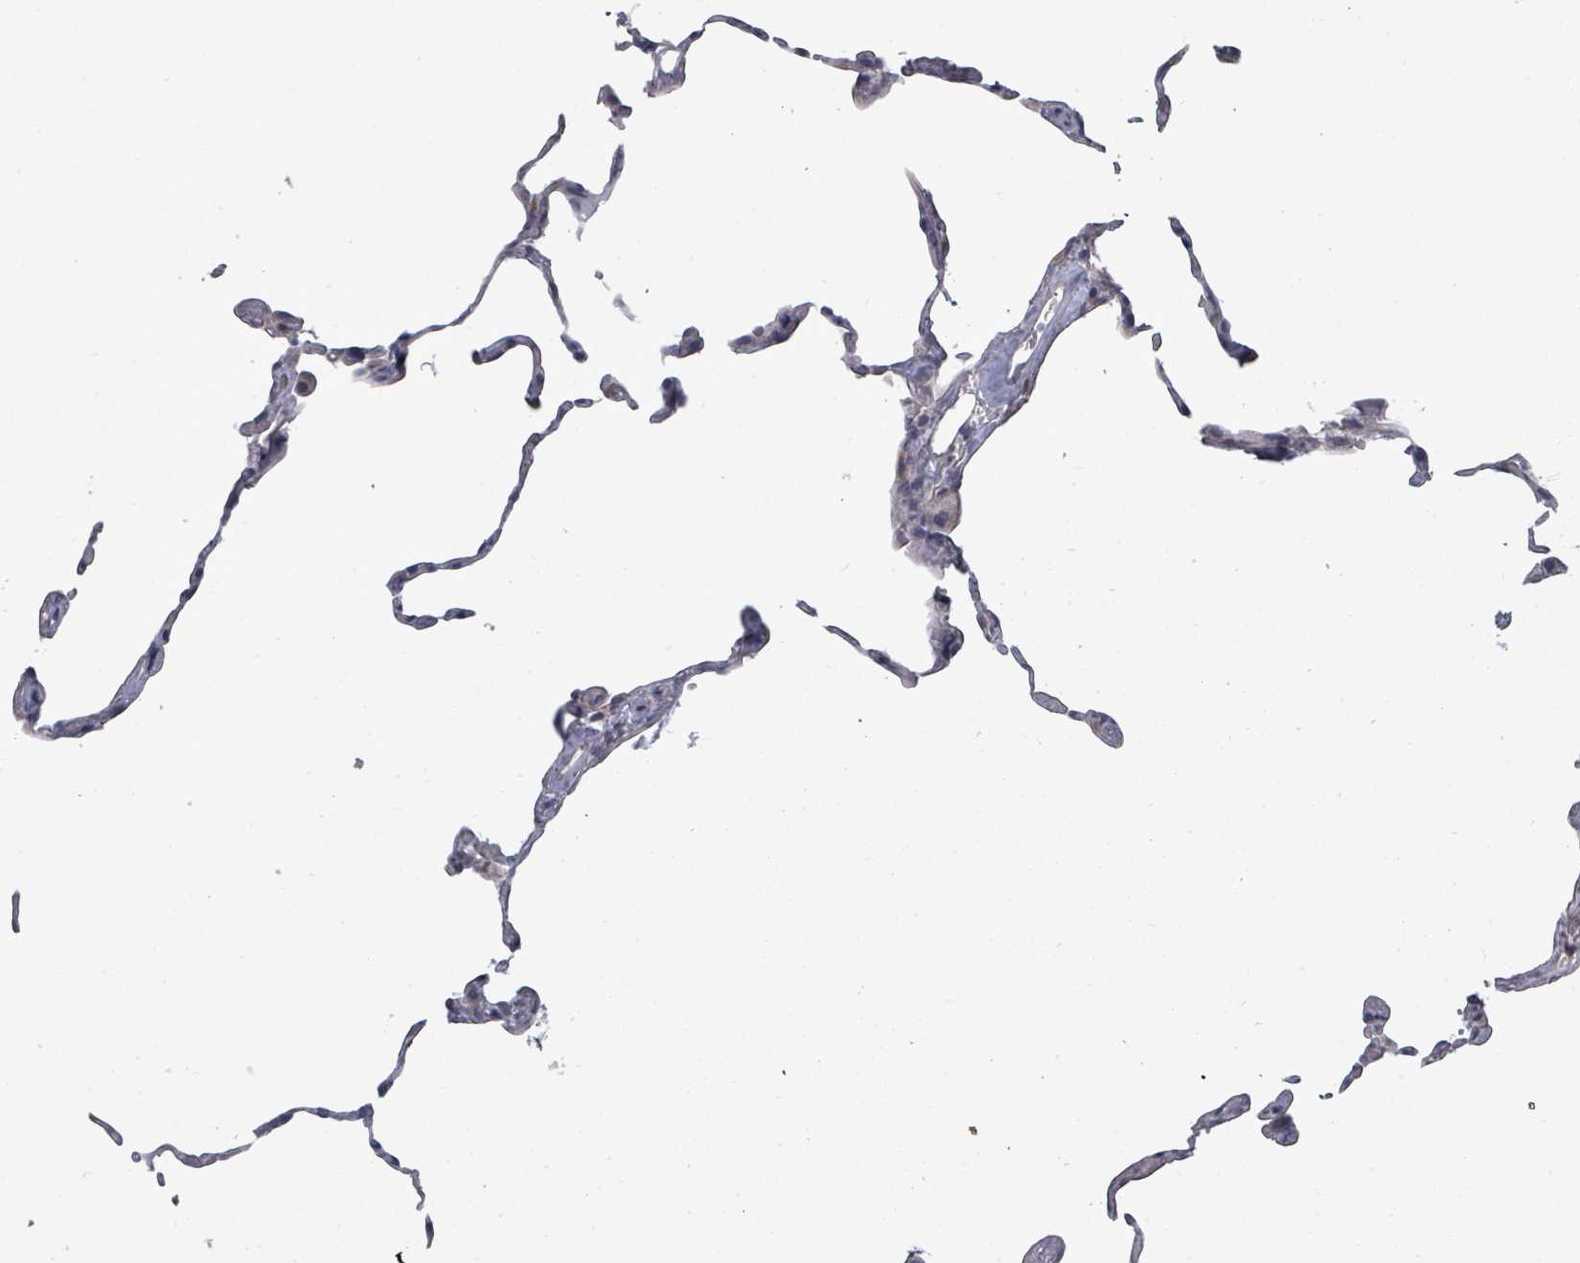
{"staining": {"intensity": "negative", "quantity": "none", "location": "none"}, "tissue": "lung", "cell_type": "Alveolar cells", "image_type": "normal", "snomed": [{"axis": "morphology", "description": "Normal tissue, NOS"}, {"axis": "topography", "description": "Lung"}], "caption": "The image displays no staining of alveolar cells in unremarkable lung.", "gene": "PTPN20", "patient": {"sex": "female", "age": 57}}